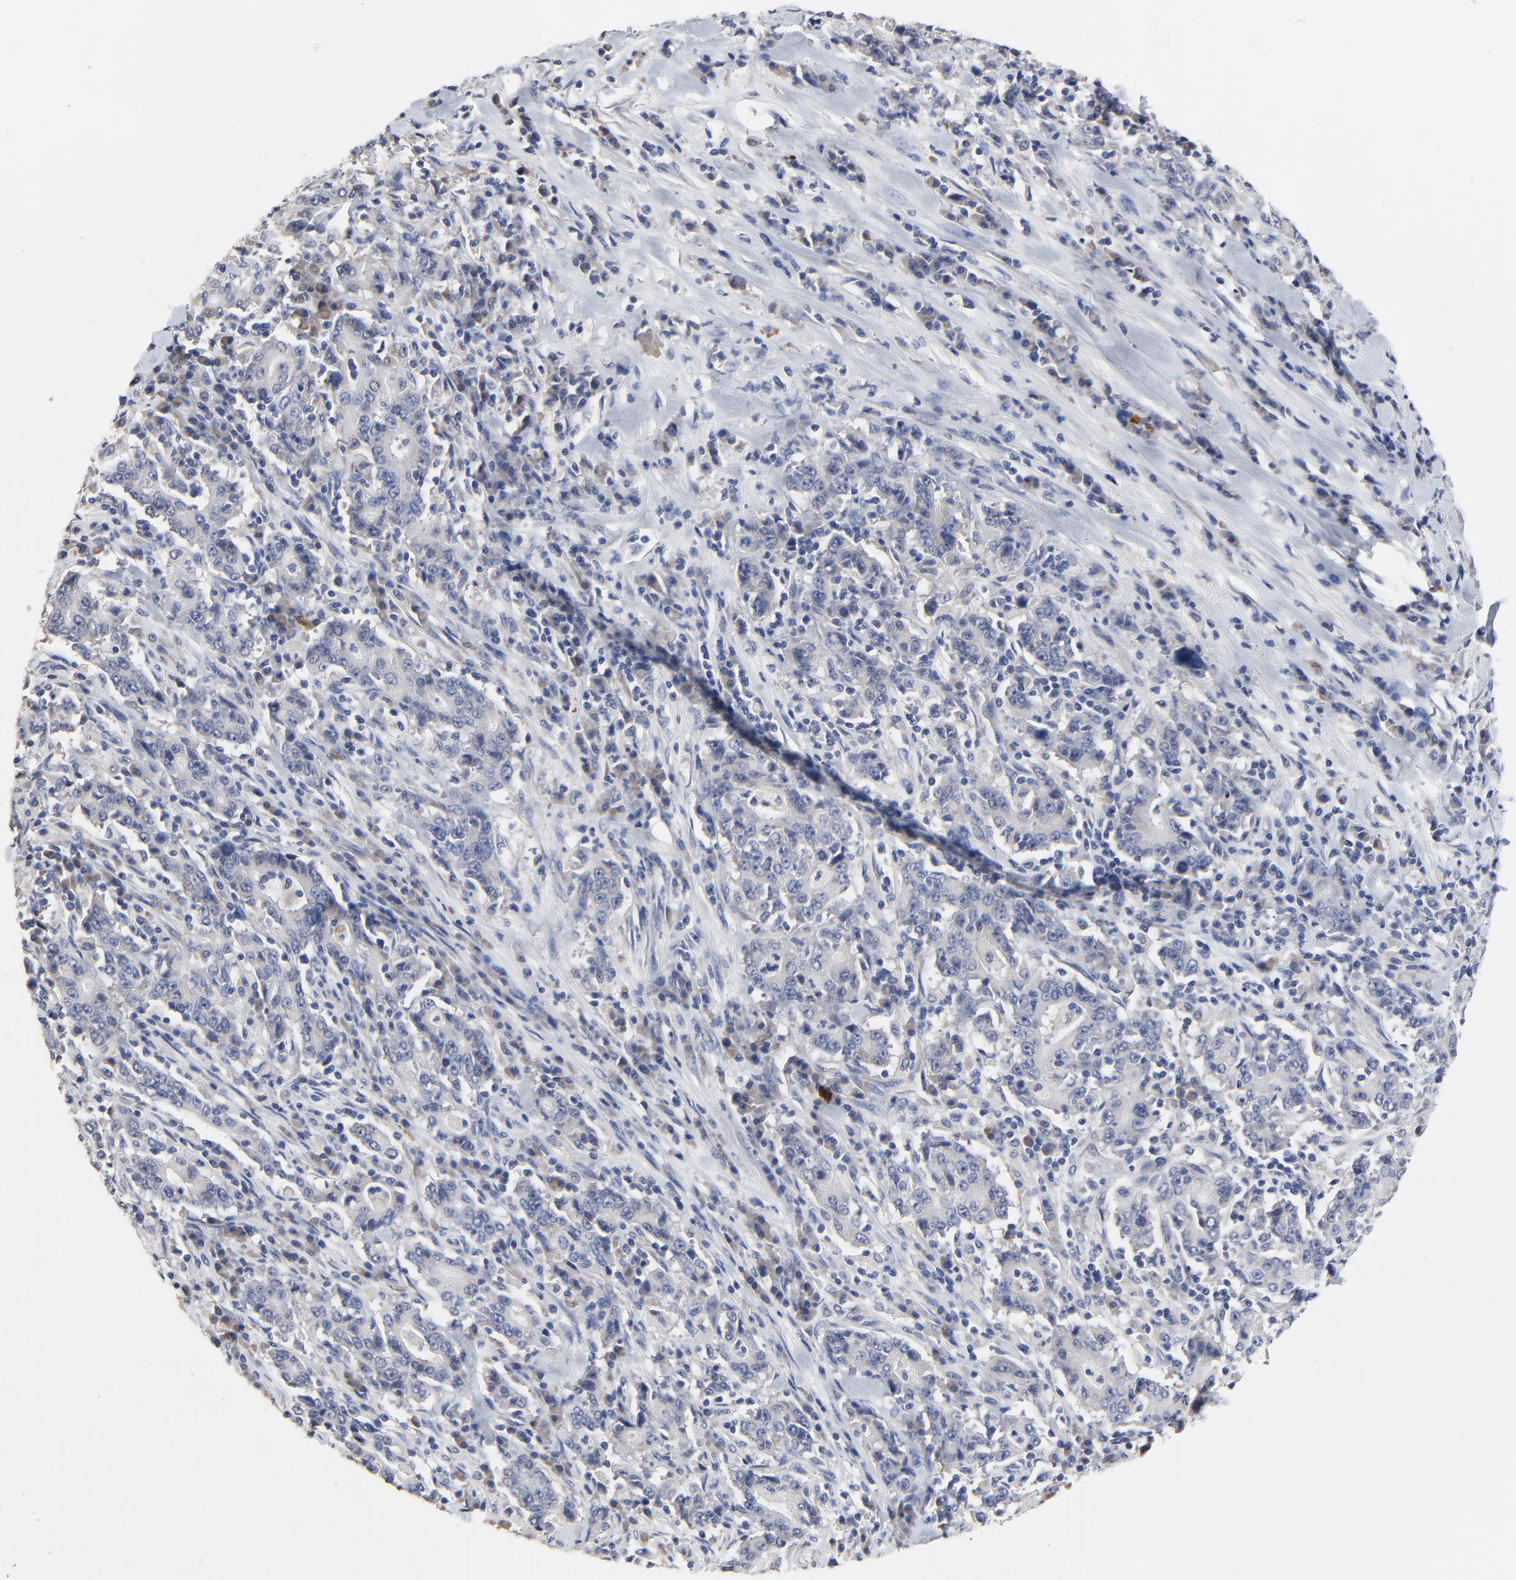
{"staining": {"intensity": "negative", "quantity": "none", "location": "none"}, "tissue": "stomach cancer", "cell_type": "Tumor cells", "image_type": "cancer", "snomed": [{"axis": "morphology", "description": "Normal tissue, NOS"}, {"axis": "morphology", "description": "Adenocarcinoma, NOS"}, {"axis": "topography", "description": "Stomach, upper"}, {"axis": "topography", "description": "Stomach"}], "caption": "Adenocarcinoma (stomach) was stained to show a protein in brown. There is no significant staining in tumor cells.", "gene": "FBXL5", "patient": {"sex": "male", "age": 59}}